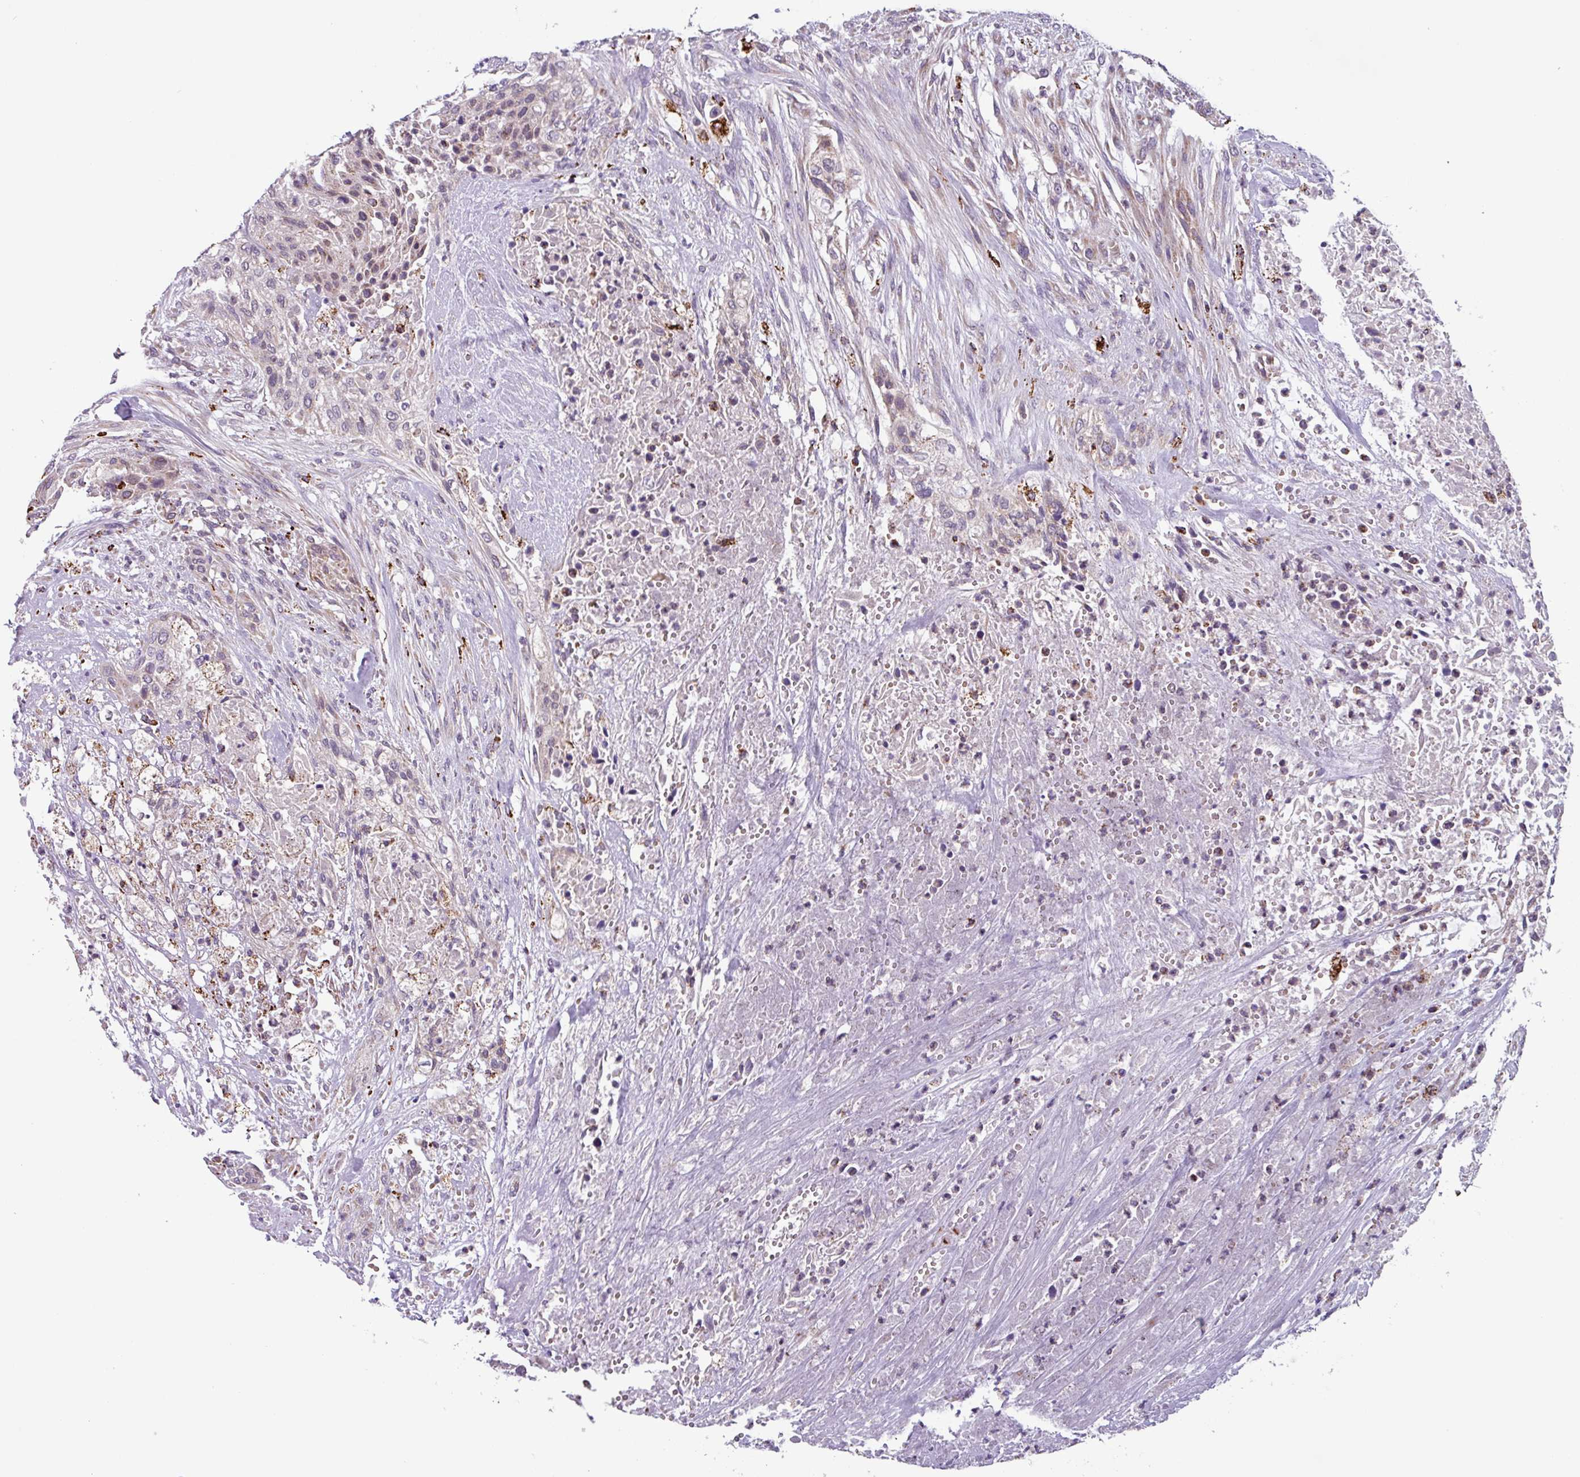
{"staining": {"intensity": "negative", "quantity": "none", "location": "none"}, "tissue": "urothelial cancer", "cell_type": "Tumor cells", "image_type": "cancer", "snomed": [{"axis": "morphology", "description": "Urothelial carcinoma, High grade"}, {"axis": "topography", "description": "Urinary bladder"}], "caption": "DAB immunohistochemical staining of urothelial cancer exhibits no significant staining in tumor cells.", "gene": "AKIRIN1", "patient": {"sex": "male", "age": 35}}